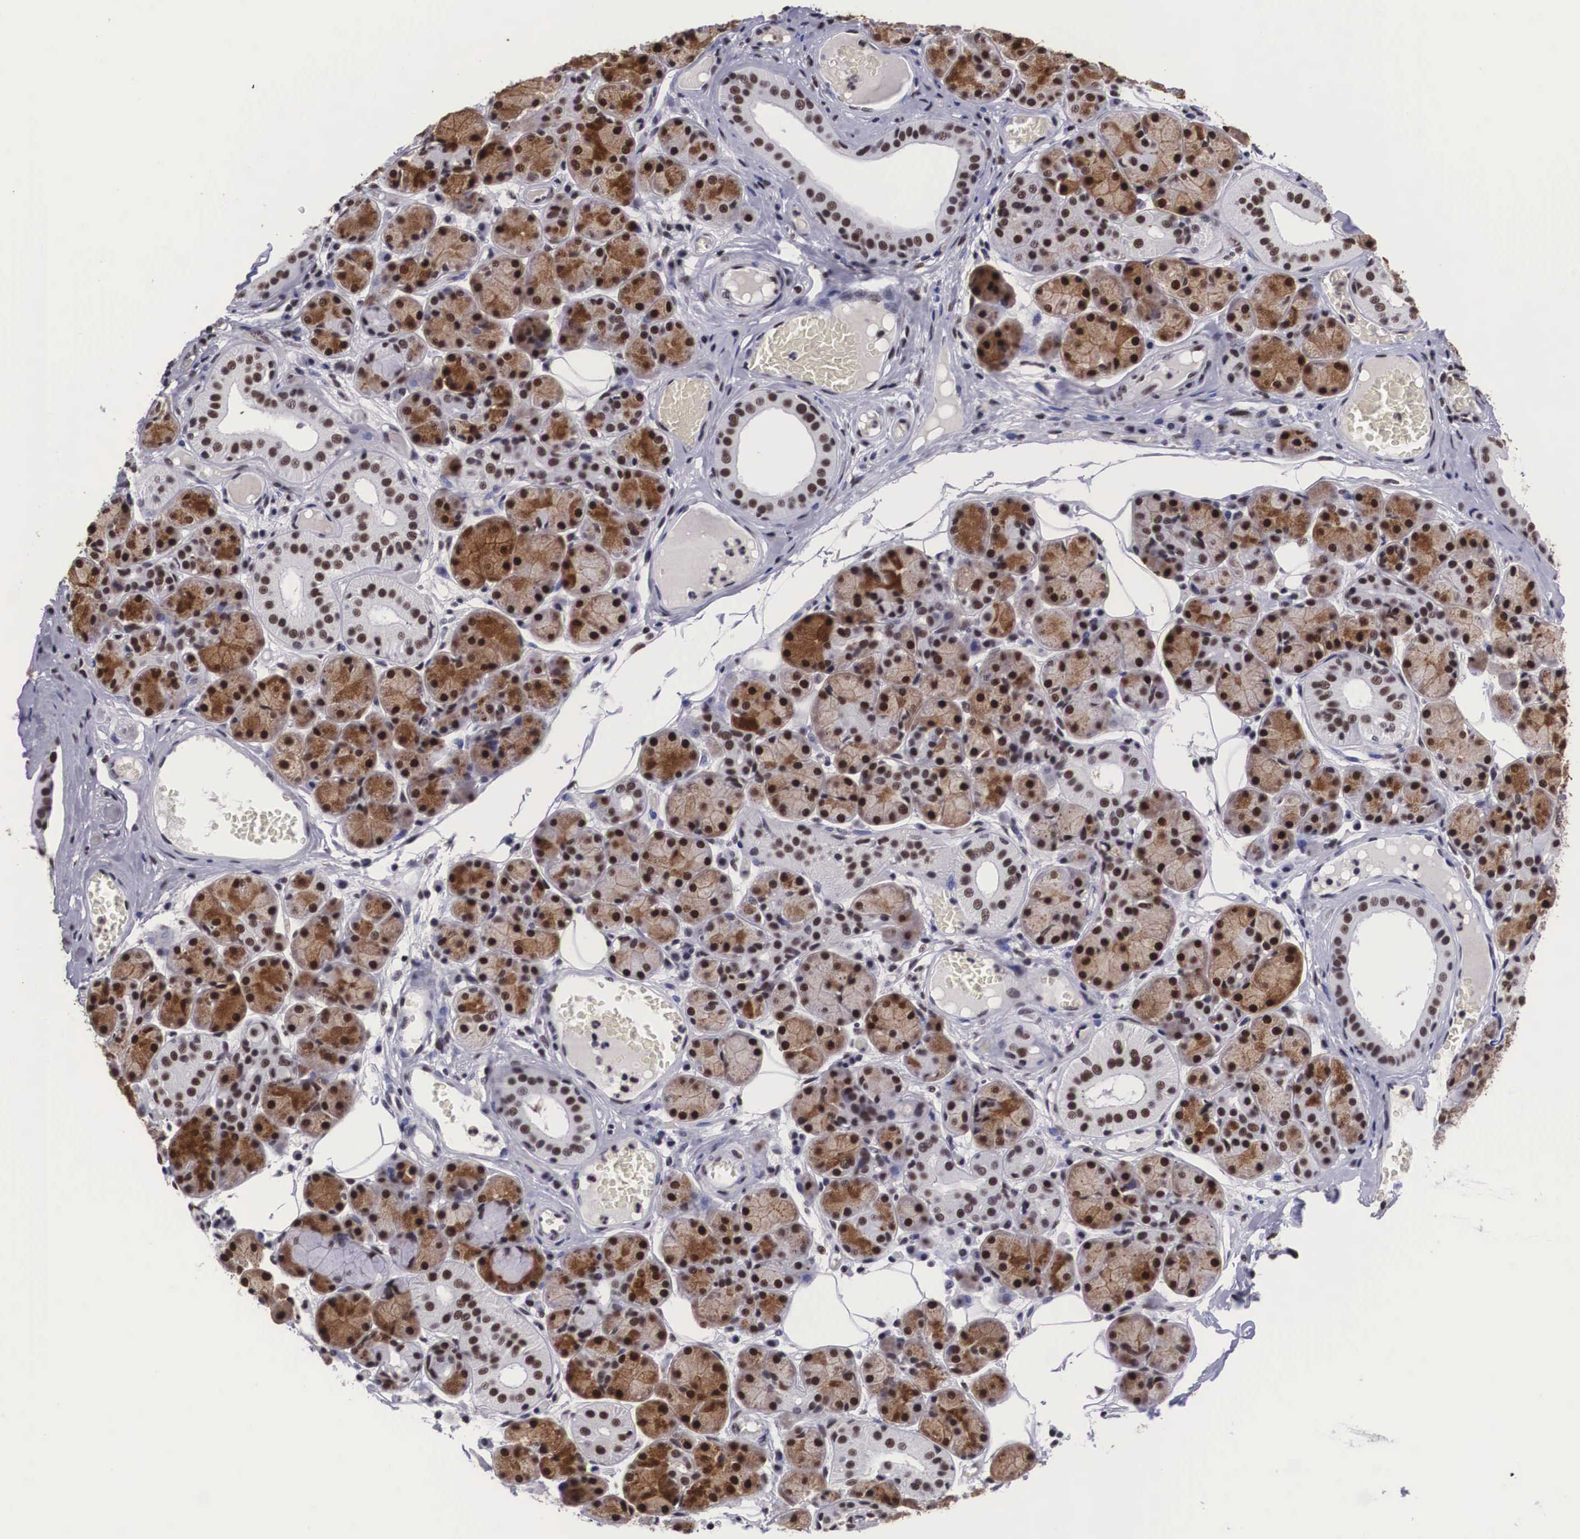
{"staining": {"intensity": "moderate", "quantity": ">75%", "location": "cytoplasmic/membranous,nuclear"}, "tissue": "salivary gland", "cell_type": "Glandular cells", "image_type": "normal", "snomed": [{"axis": "morphology", "description": "Normal tissue, NOS"}, {"axis": "topography", "description": "Salivary gland"}], "caption": "A high-resolution histopathology image shows immunohistochemistry staining of unremarkable salivary gland, which reveals moderate cytoplasmic/membranous,nuclear staining in about >75% of glandular cells.", "gene": "SF3A1", "patient": {"sex": "male", "age": 54}}